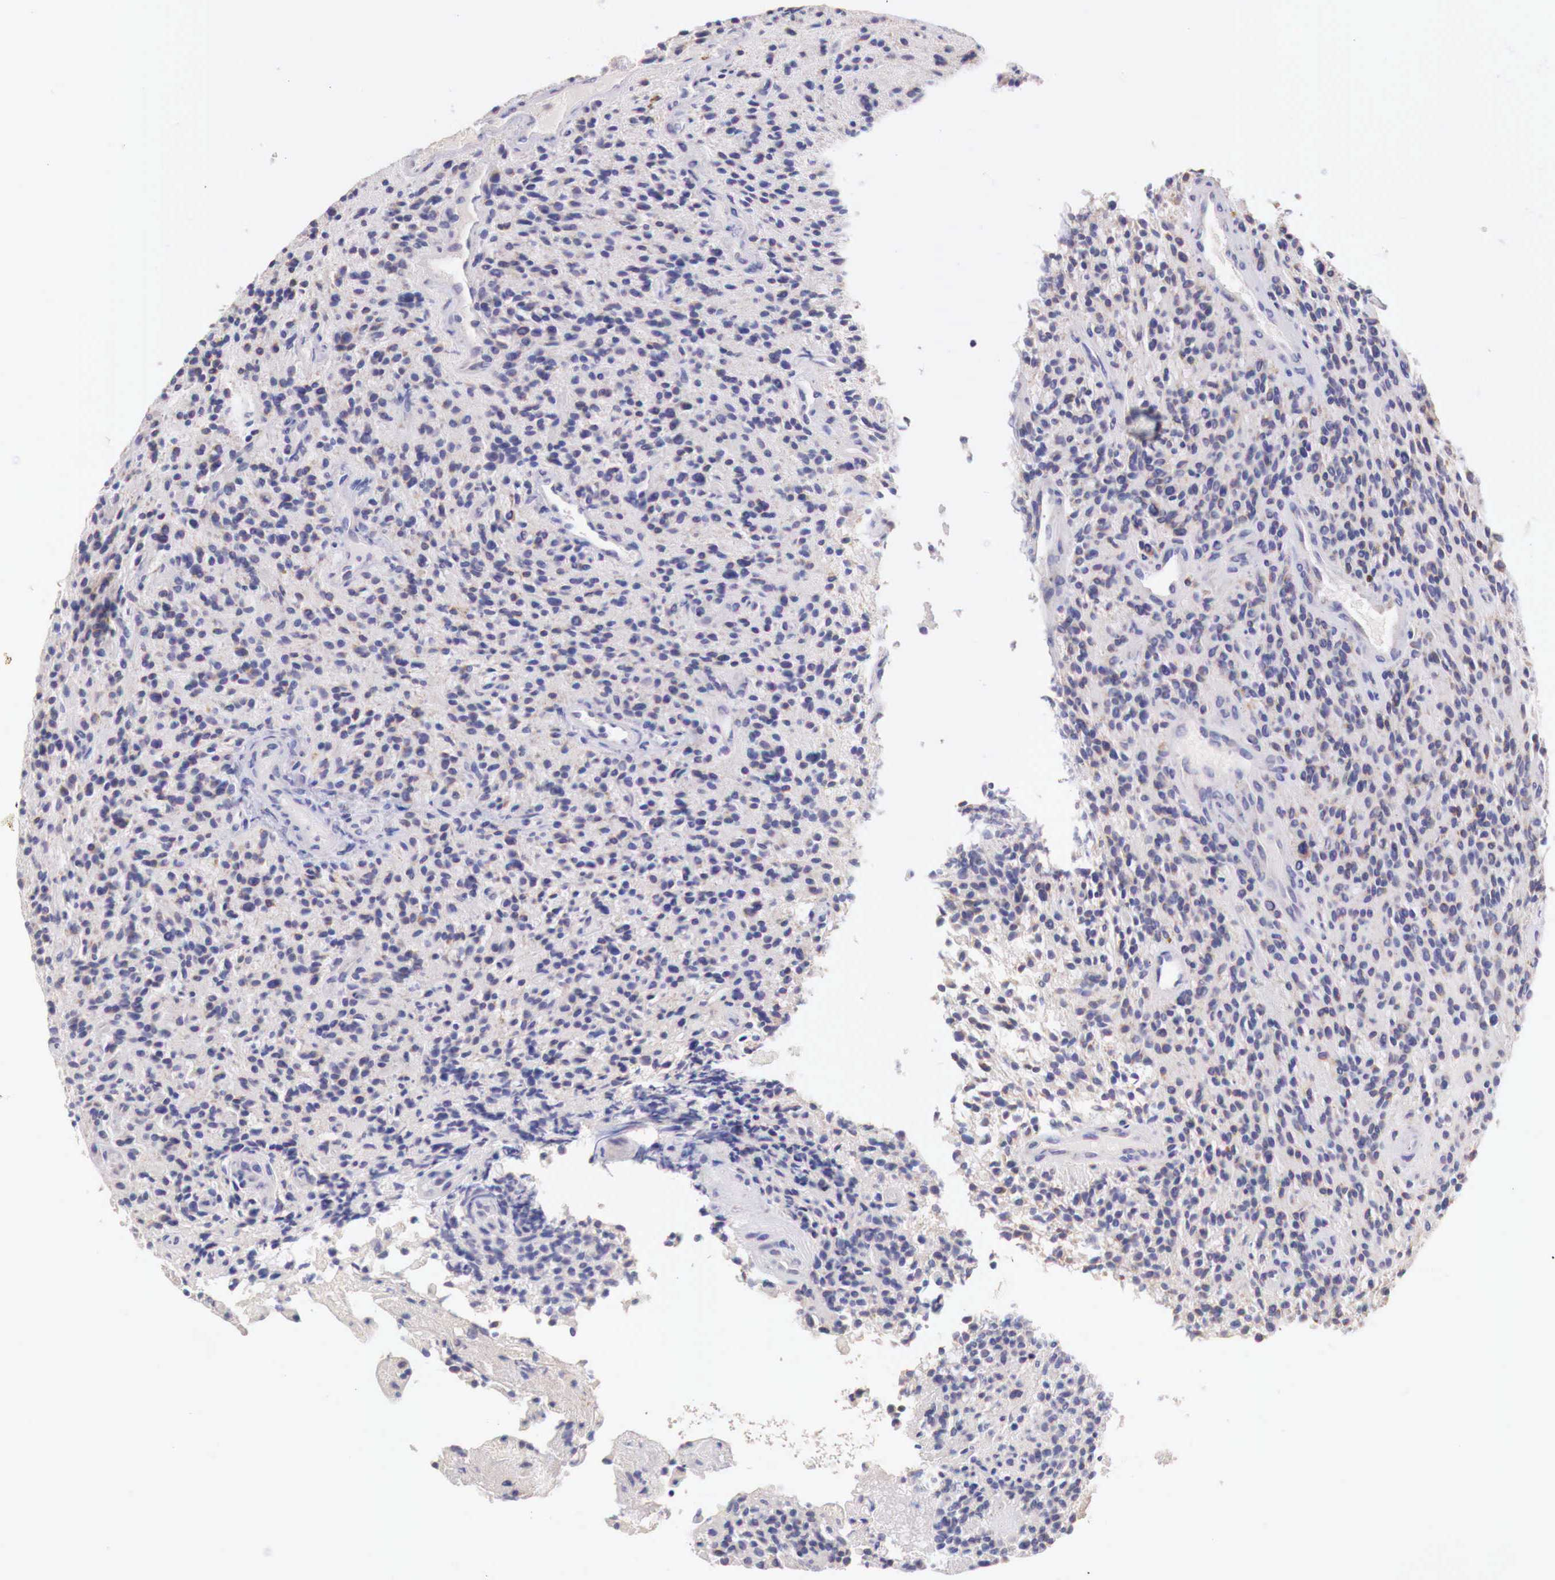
{"staining": {"intensity": "weak", "quantity": "<25%", "location": "cytoplasmic/membranous"}, "tissue": "glioma", "cell_type": "Tumor cells", "image_type": "cancer", "snomed": [{"axis": "morphology", "description": "Glioma, malignant, High grade"}, {"axis": "topography", "description": "Brain"}], "caption": "Human high-grade glioma (malignant) stained for a protein using immunohistochemistry (IHC) demonstrates no positivity in tumor cells.", "gene": "IDH3G", "patient": {"sex": "female", "age": 13}}